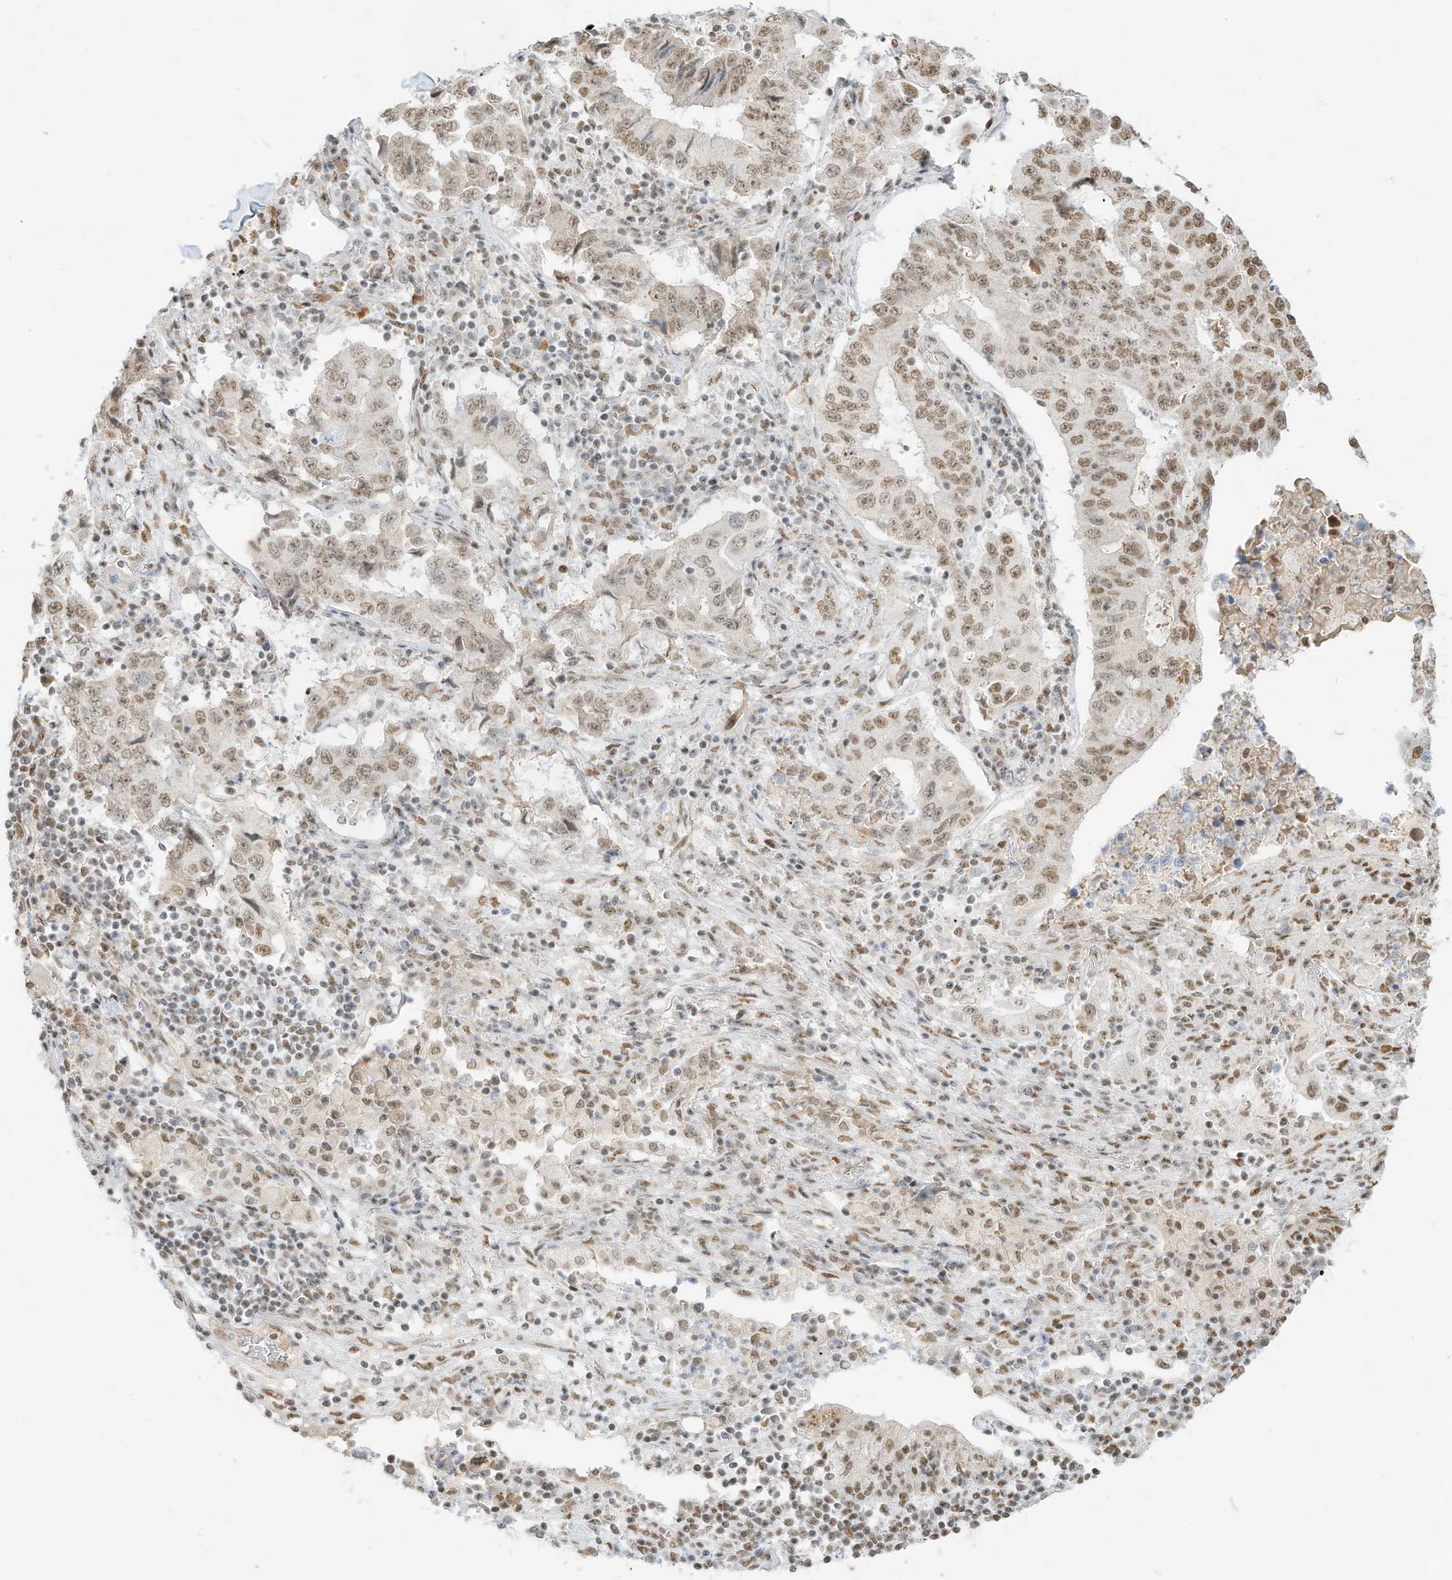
{"staining": {"intensity": "moderate", "quantity": ">75%", "location": "nuclear"}, "tissue": "lung cancer", "cell_type": "Tumor cells", "image_type": "cancer", "snomed": [{"axis": "morphology", "description": "Adenocarcinoma, NOS"}, {"axis": "topography", "description": "Lung"}], "caption": "Immunohistochemistry histopathology image of adenocarcinoma (lung) stained for a protein (brown), which exhibits medium levels of moderate nuclear expression in approximately >75% of tumor cells.", "gene": "NHSL1", "patient": {"sex": "female", "age": 51}}